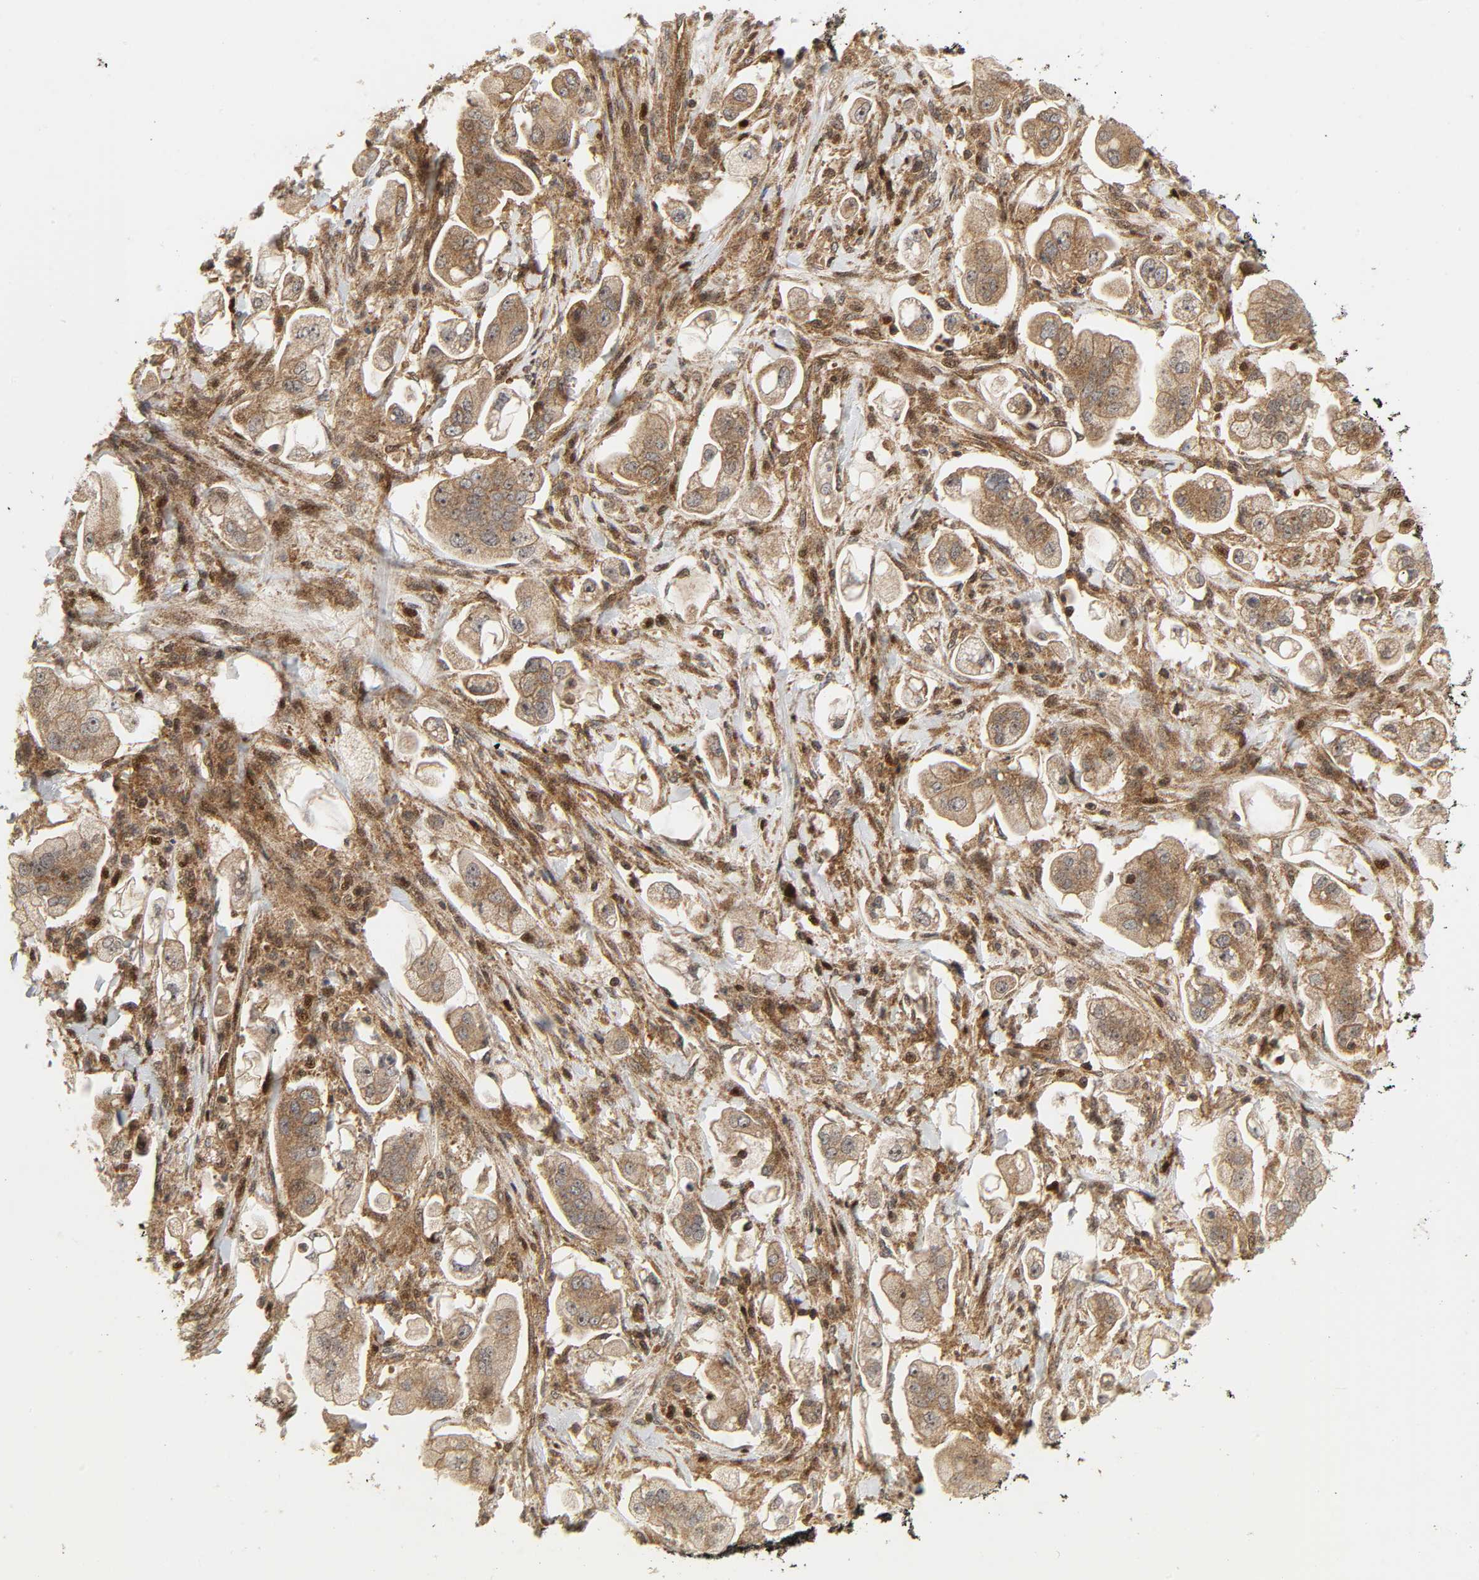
{"staining": {"intensity": "moderate", "quantity": ">75%", "location": "cytoplasmic/membranous"}, "tissue": "stomach cancer", "cell_type": "Tumor cells", "image_type": "cancer", "snomed": [{"axis": "morphology", "description": "Adenocarcinoma, NOS"}, {"axis": "topography", "description": "Stomach"}], "caption": "Stomach cancer was stained to show a protein in brown. There is medium levels of moderate cytoplasmic/membranous positivity in approximately >75% of tumor cells.", "gene": "CHUK", "patient": {"sex": "male", "age": 62}}